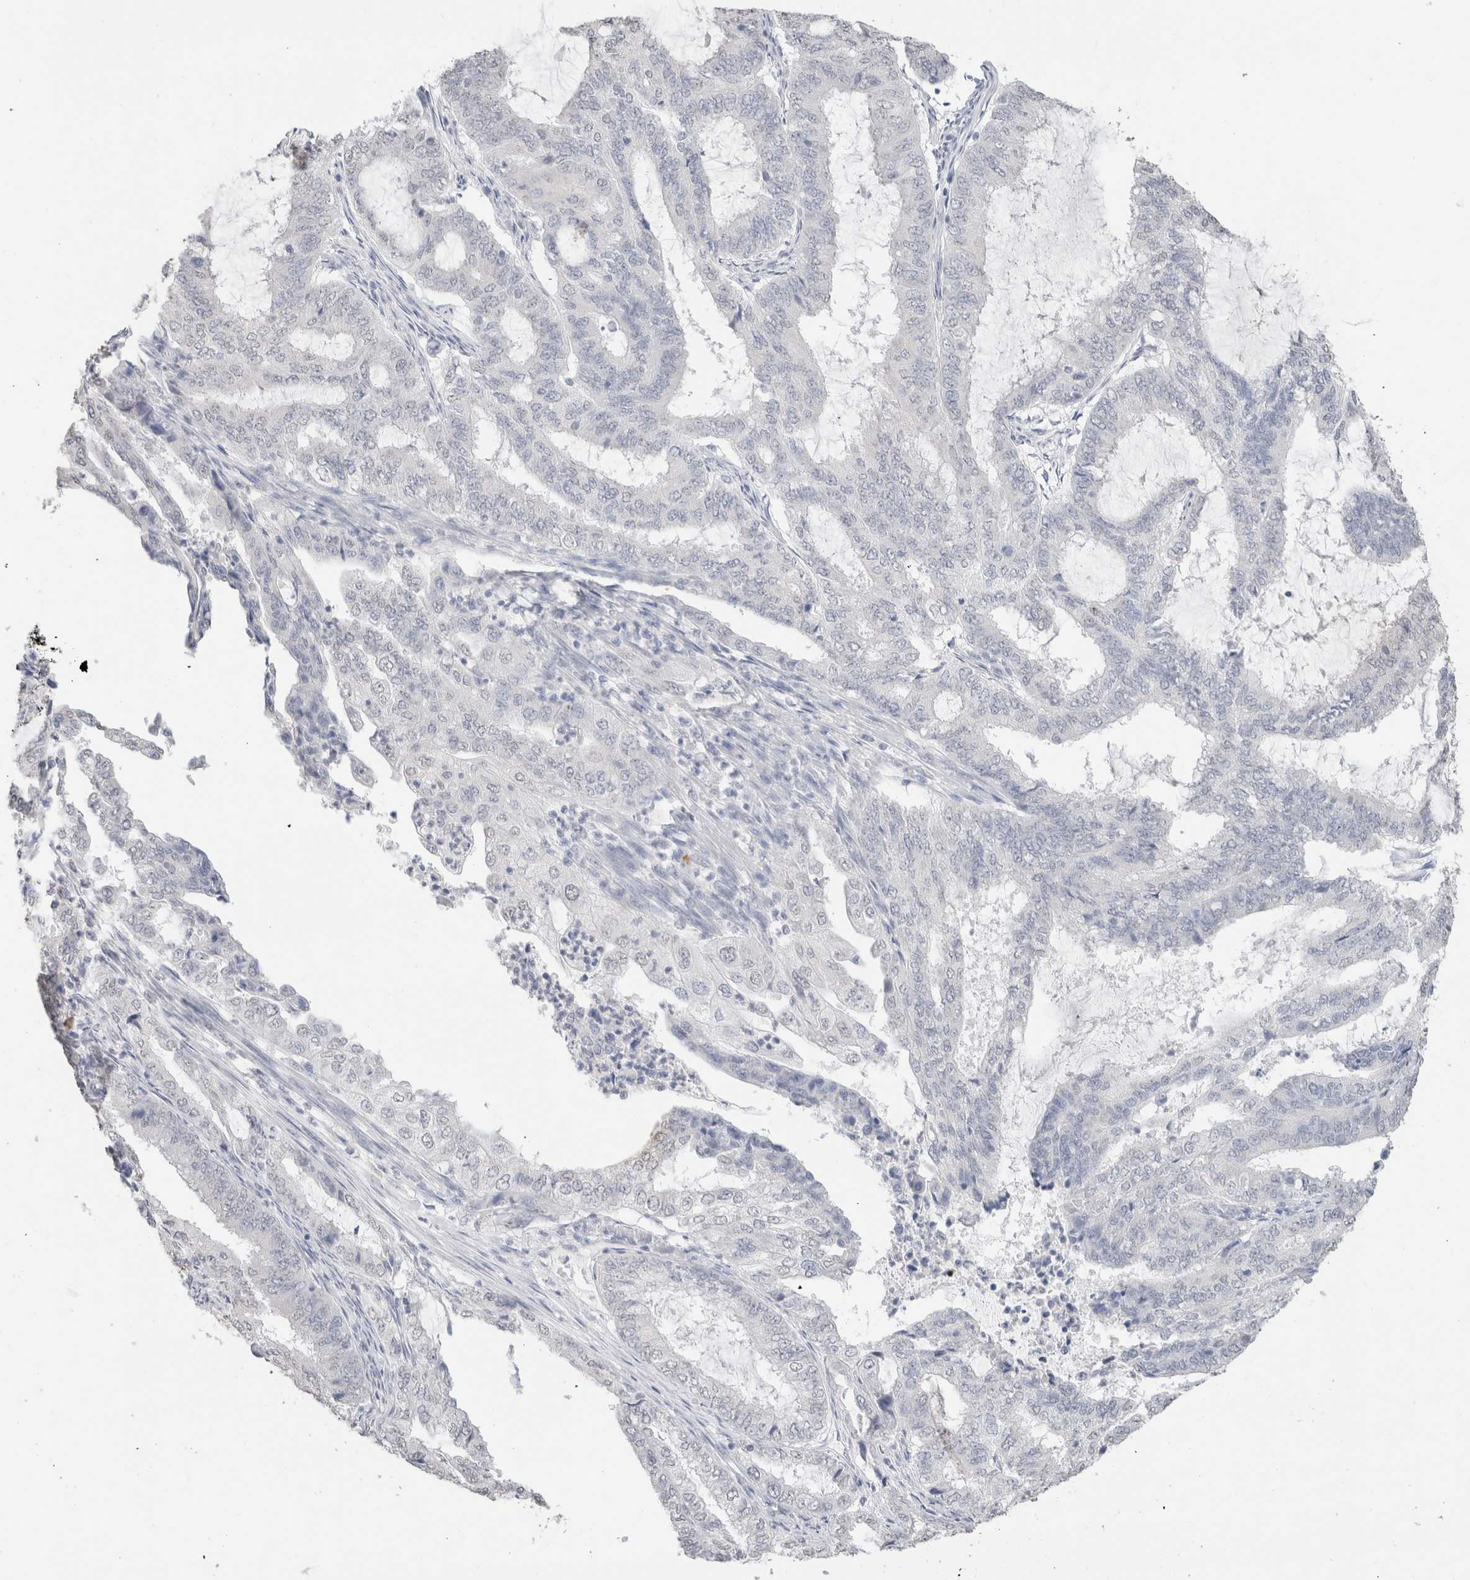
{"staining": {"intensity": "negative", "quantity": "none", "location": "none"}, "tissue": "endometrial cancer", "cell_type": "Tumor cells", "image_type": "cancer", "snomed": [{"axis": "morphology", "description": "Adenocarcinoma, NOS"}, {"axis": "topography", "description": "Endometrium"}], "caption": "This is a image of IHC staining of endometrial cancer, which shows no positivity in tumor cells.", "gene": "CD80", "patient": {"sex": "female", "age": 51}}